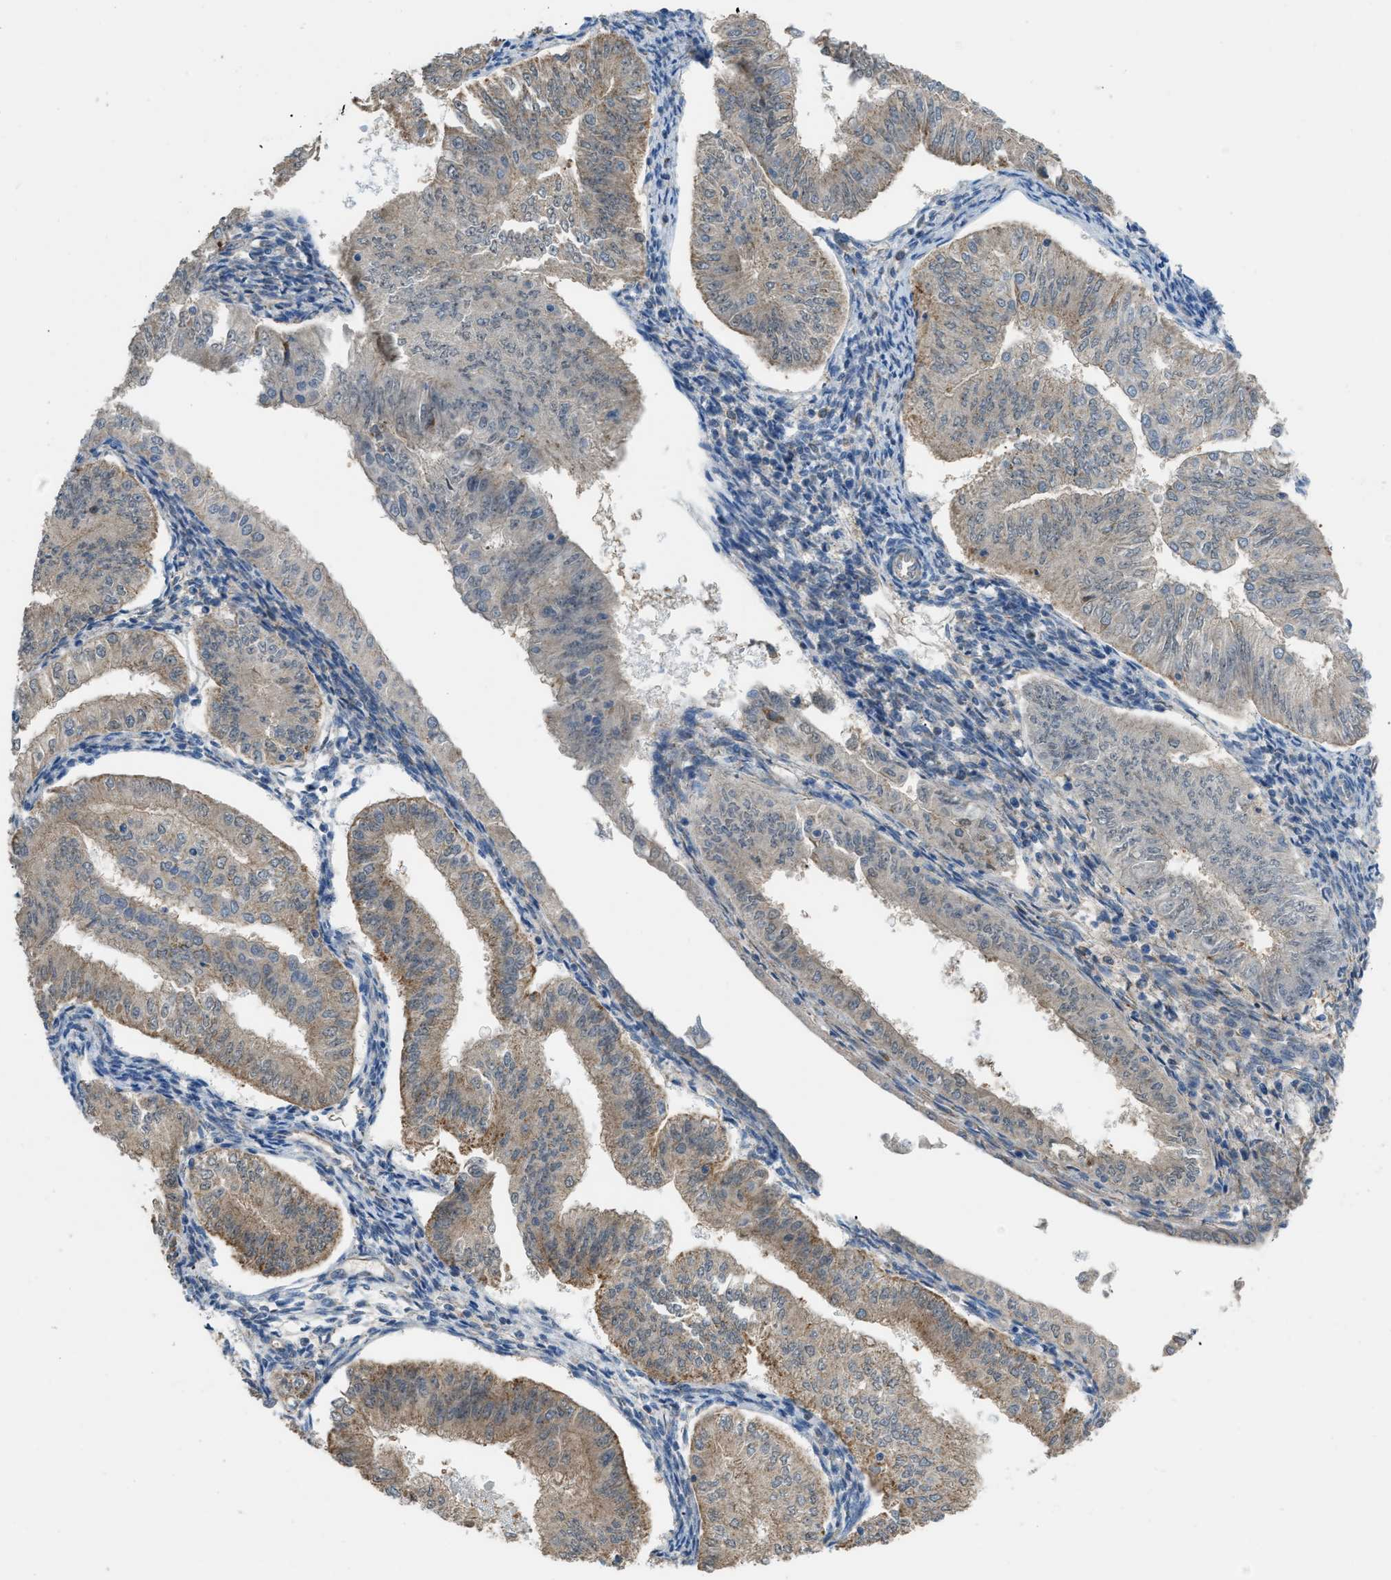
{"staining": {"intensity": "weak", "quantity": ">75%", "location": "cytoplasmic/membranous"}, "tissue": "endometrial cancer", "cell_type": "Tumor cells", "image_type": "cancer", "snomed": [{"axis": "morphology", "description": "Normal tissue, NOS"}, {"axis": "morphology", "description": "Adenocarcinoma, NOS"}, {"axis": "topography", "description": "Endometrium"}], "caption": "The histopathology image demonstrates a brown stain indicating the presence of a protein in the cytoplasmic/membranous of tumor cells in adenocarcinoma (endometrial).", "gene": "ETFB", "patient": {"sex": "female", "age": 53}}